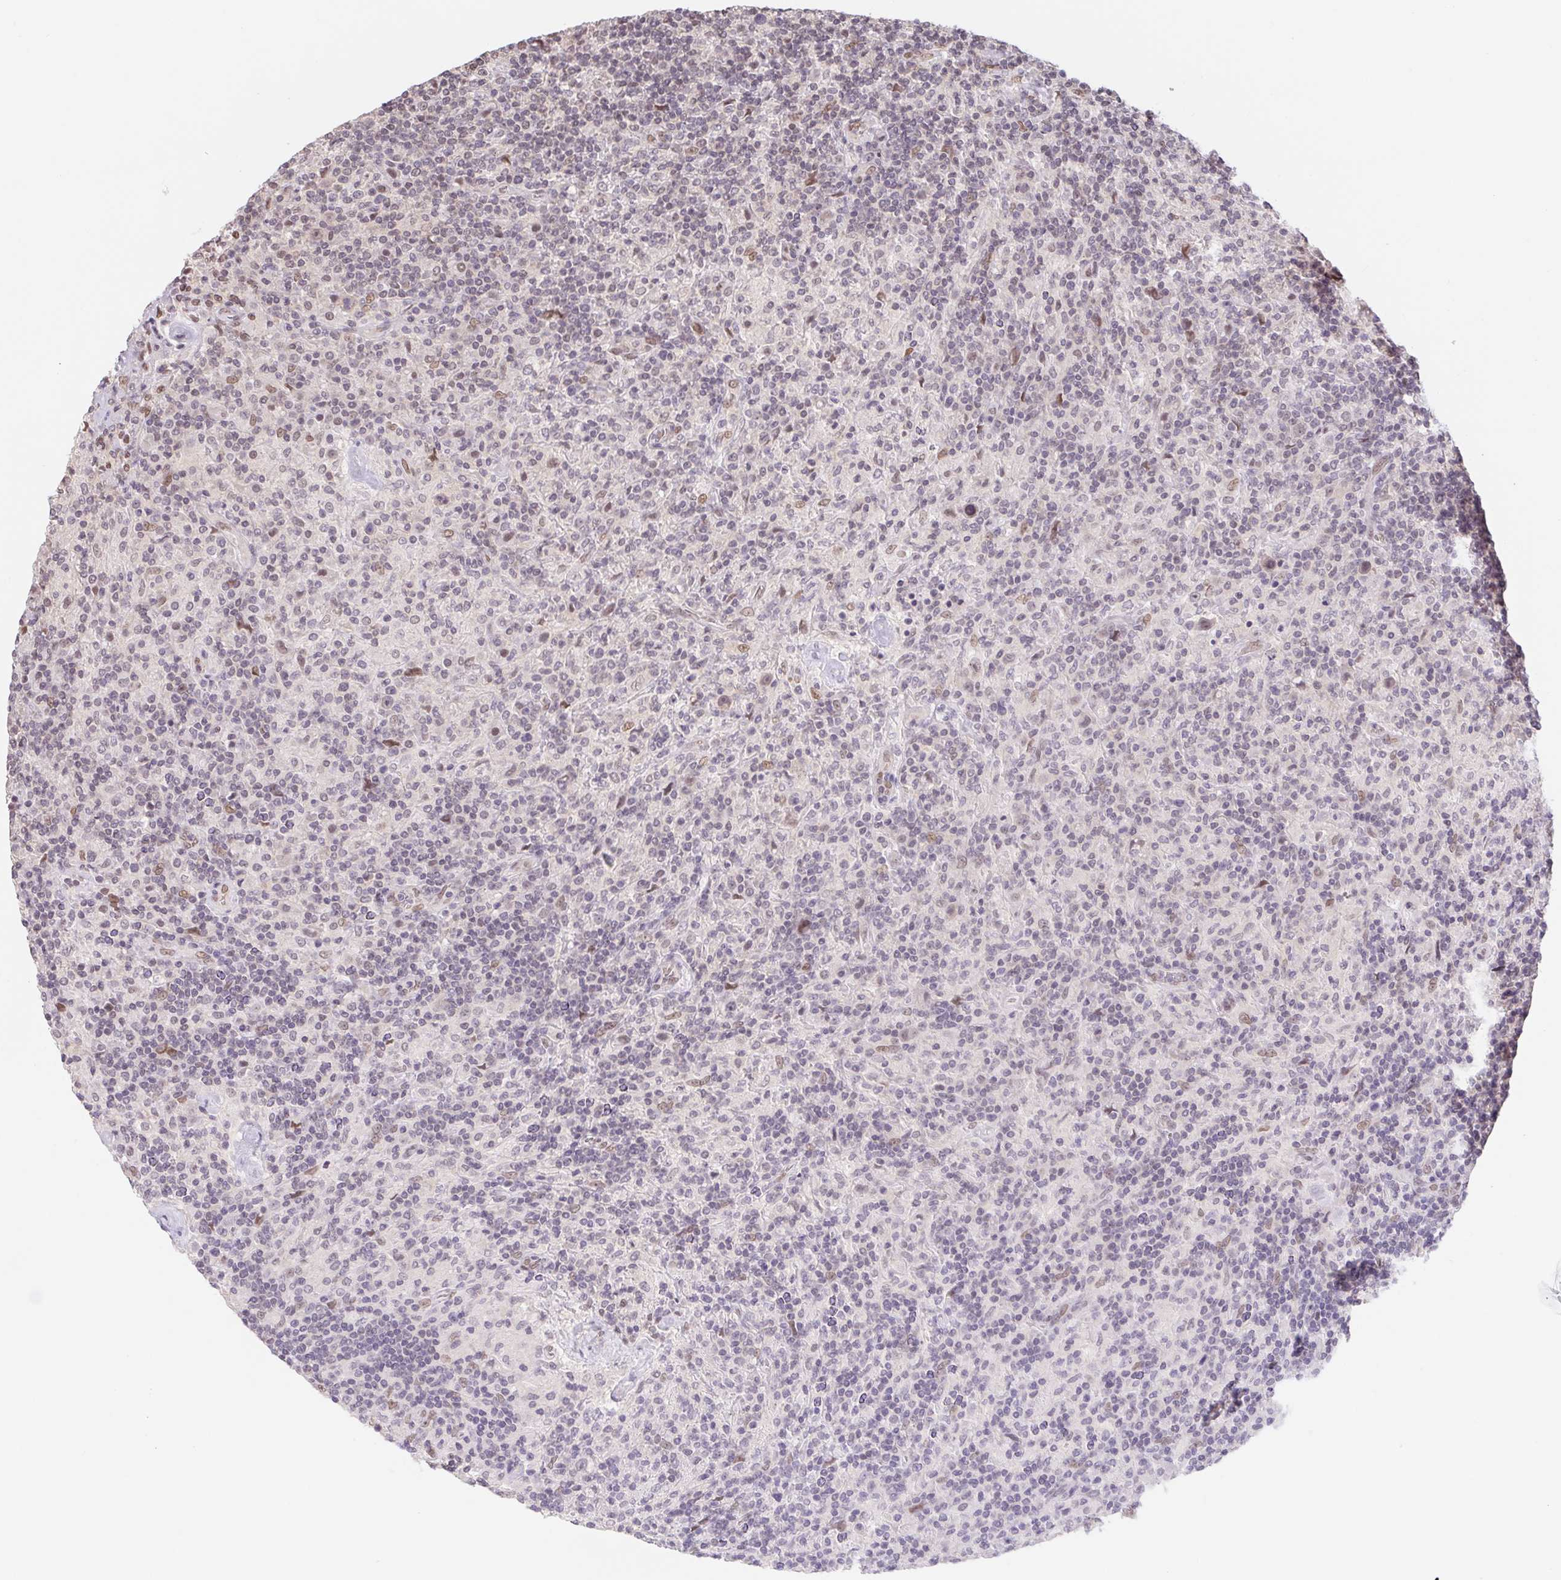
{"staining": {"intensity": "weak", "quantity": "<25%", "location": "nuclear"}, "tissue": "lymphoma", "cell_type": "Tumor cells", "image_type": "cancer", "snomed": [{"axis": "morphology", "description": "Hodgkin's disease, NOS"}, {"axis": "topography", "description": "Lymph node"}], "caption": "Micrograph shows no significant protein expression in tumor cells of lymphoma. (DAB (3,3'-diaminobenzidine) IHC with hematoxylin counter stain).", "gene": "CAND1", "patient": {"sex": "male", "age": 70}}